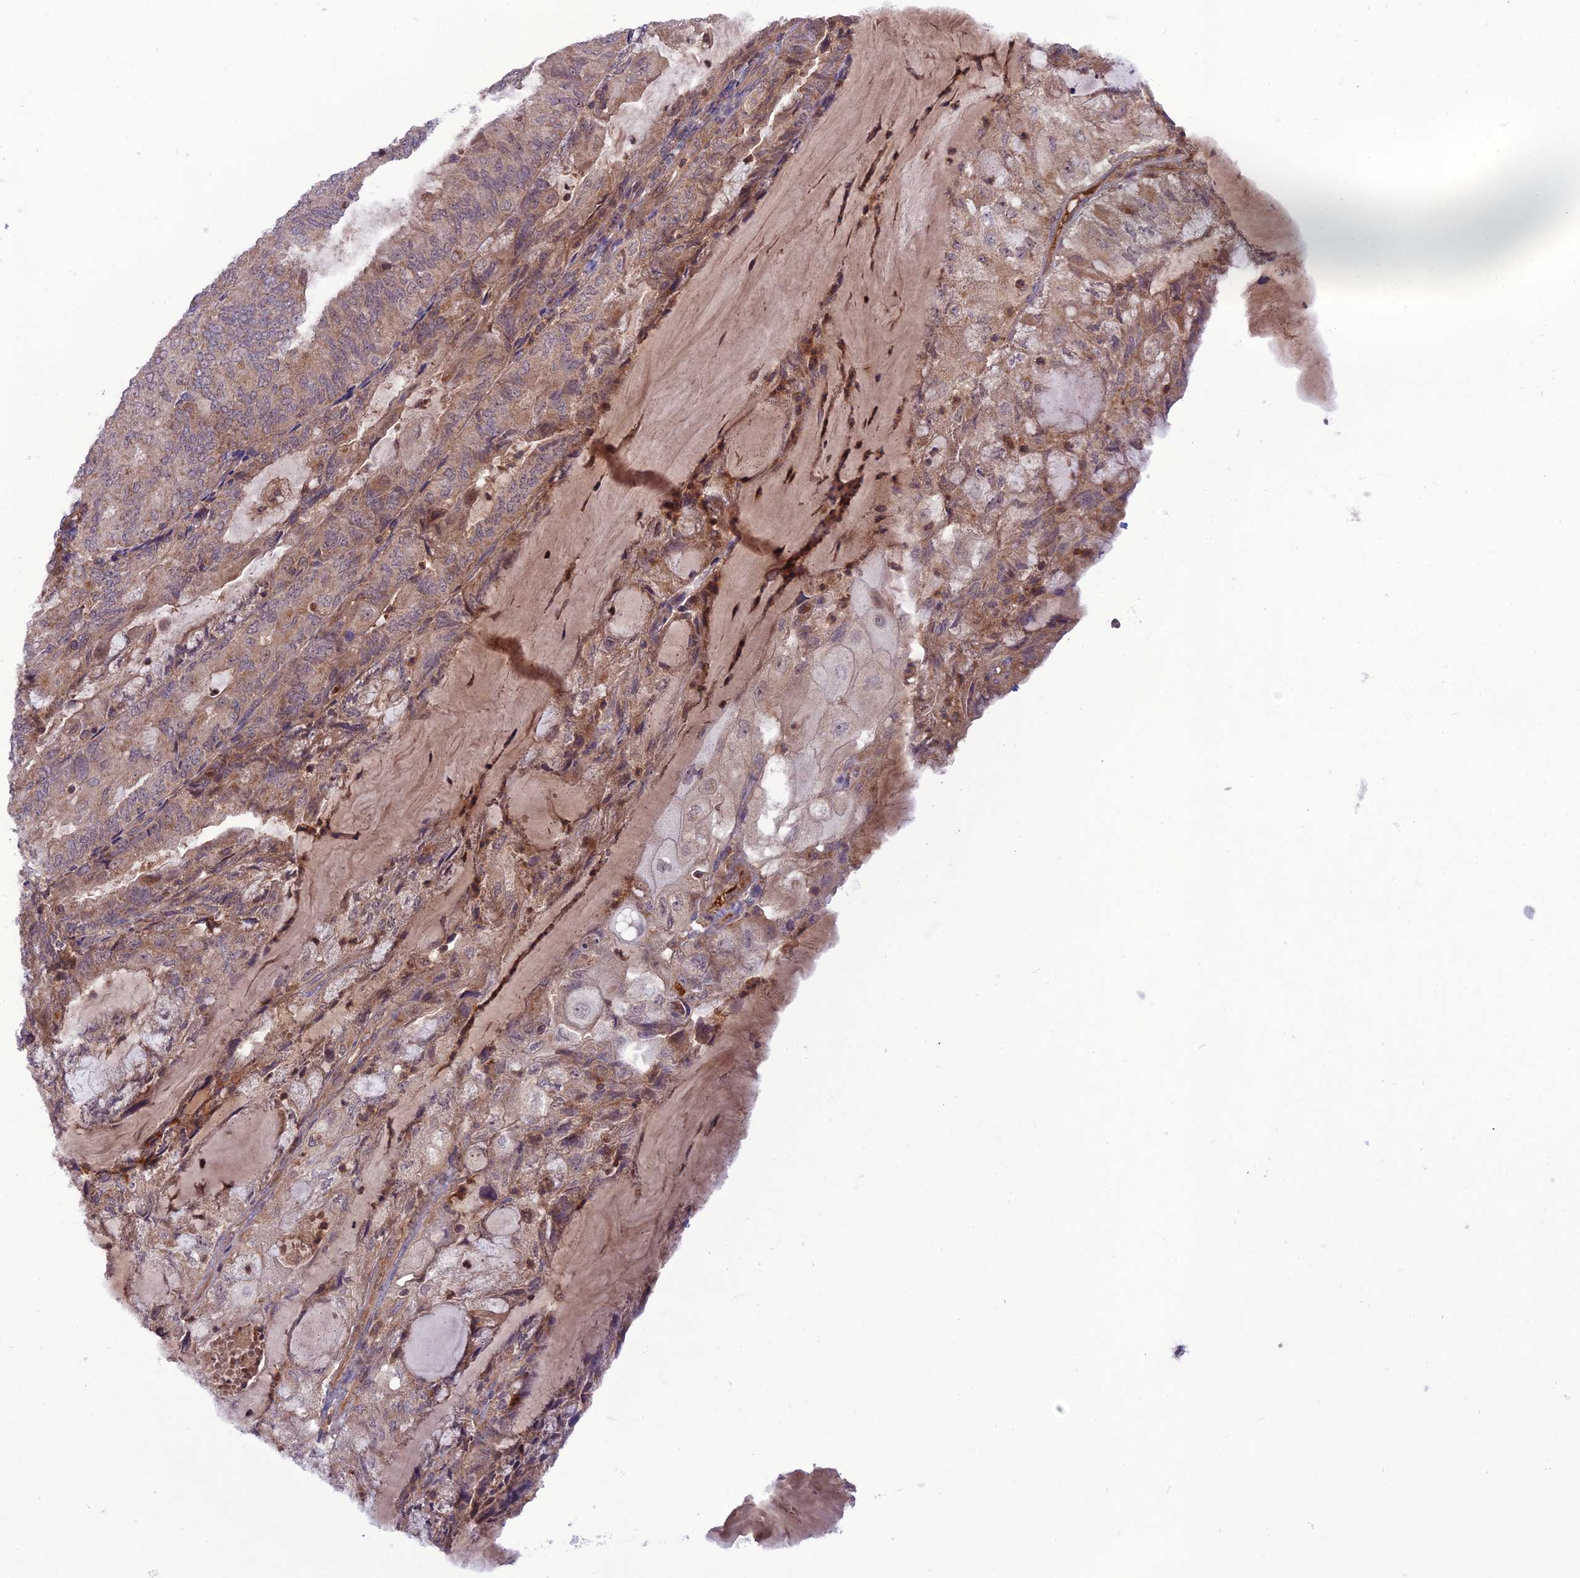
{"staining": {"intensity": "weak", "quantity": "25%-75%", "location": "cytoplasmic/membranous"}, "tissue": "endometrial cancer", "cell_type": "Tumor cells", "image_type": "cancer", "snomed": [{"axis": "morphology", "description": "Adenocarcinoma, NOS"}, {"axis": "topography", "description": "Endometrium"}], "caption": "Weak cytoplasmic/membranous positivity for a protein is appreciated in approximately 25%-75% of tumor cells of endometrial cancer using IHC.", "gene": "NDUFC1", "patient": {"sex": "female", "age": 81}}